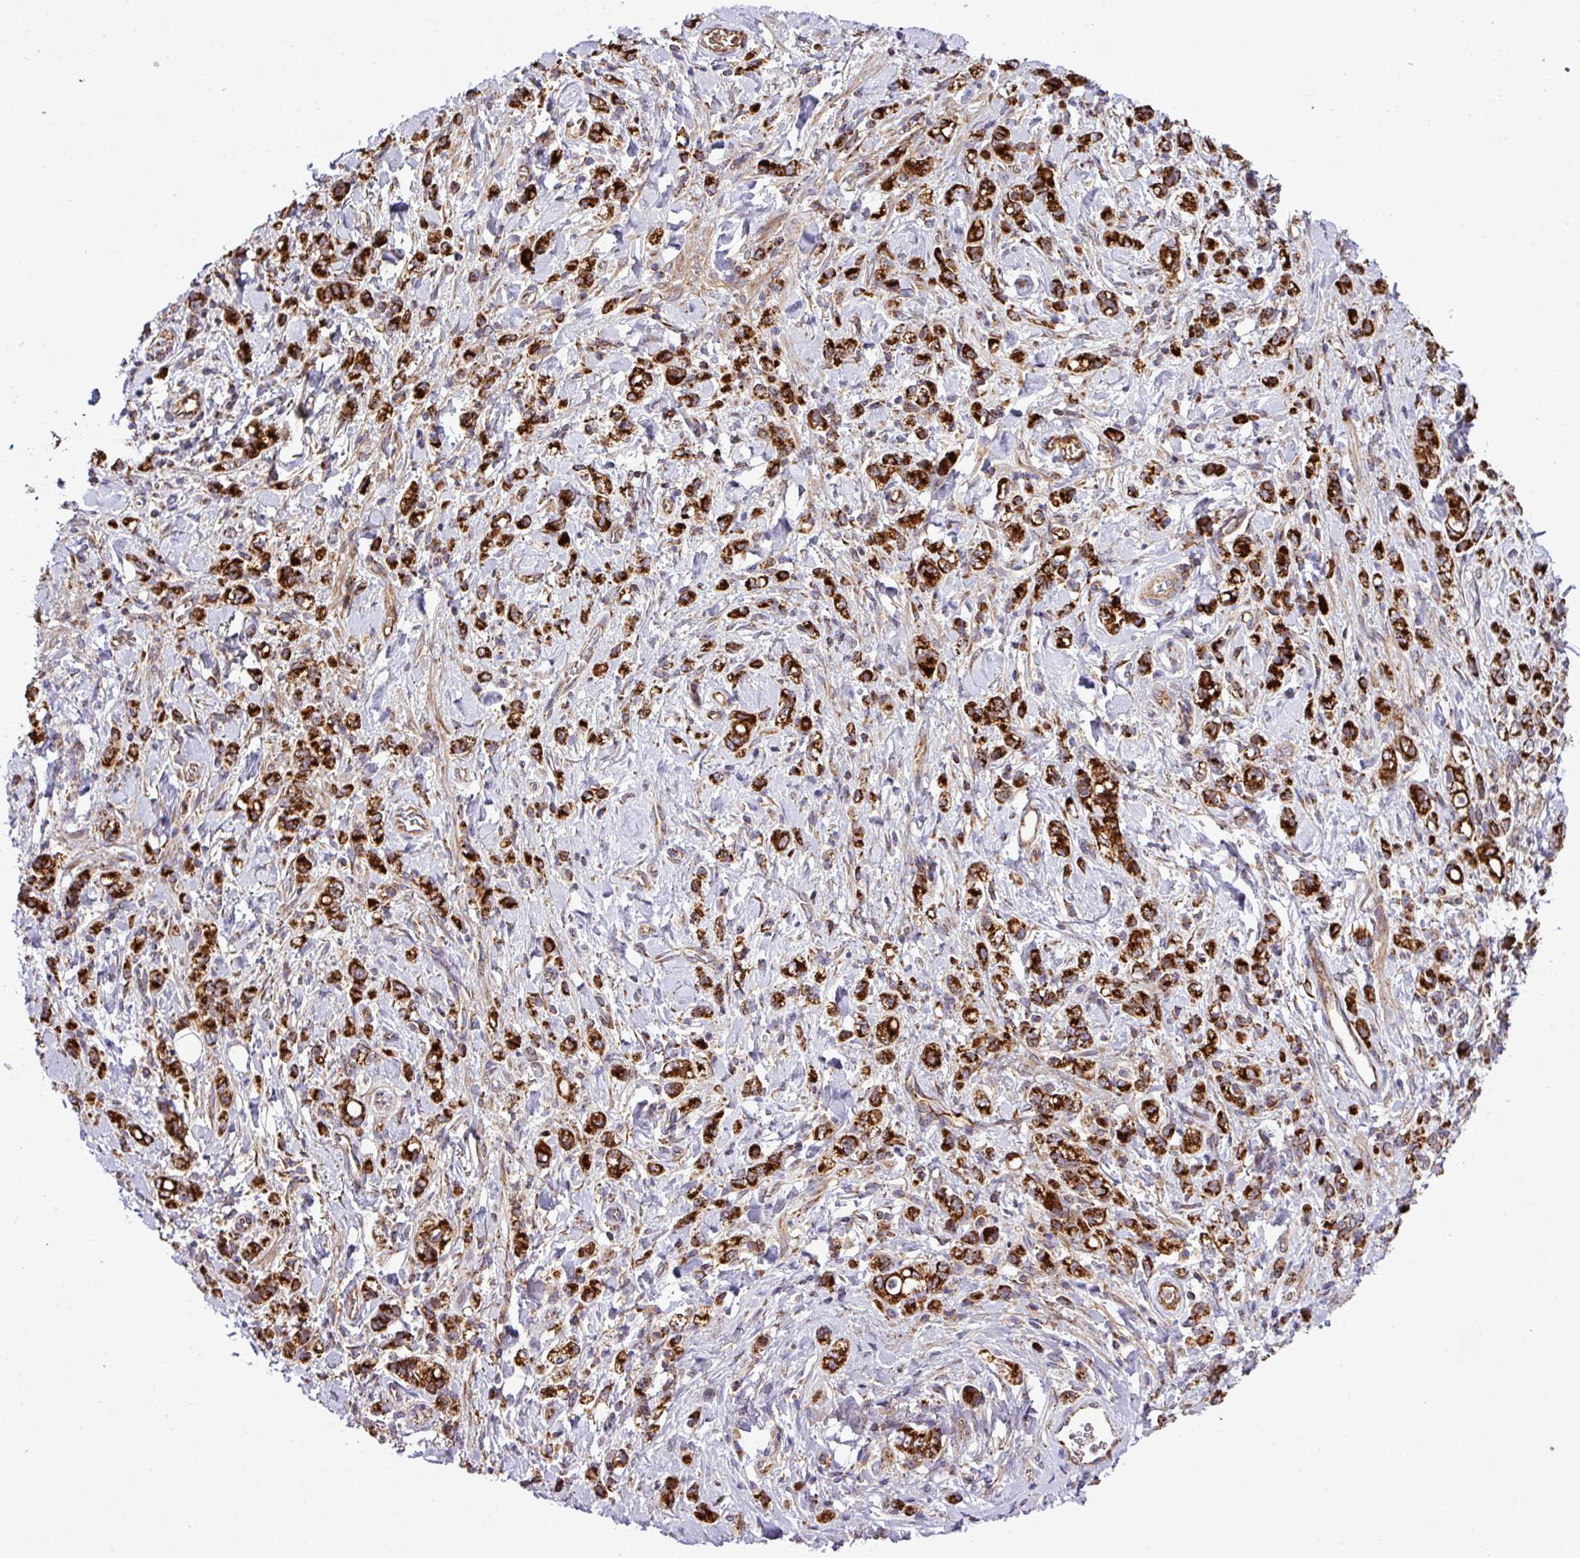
{"staining": {"intensity": "strong", "quantity": ">75%", "location": "cytoplasmic/membranous"}, "tissue": "stomach cancer", "cell_type": "Tumor cells", "image_type": "cancer", "snomed": [{"axis": "morphology", "description": "Adenocarcinoma, NOS"}, {"axis": "topography", "description": "Stomach"}], "caption": "Protein analysis of stomach adenocarcinoma tissue shows strong cytoplasmic/membranous staining in about >75% of tumor cells.", "gene": "ZNF569", "patient": {"sex": "male", "age": 77}}